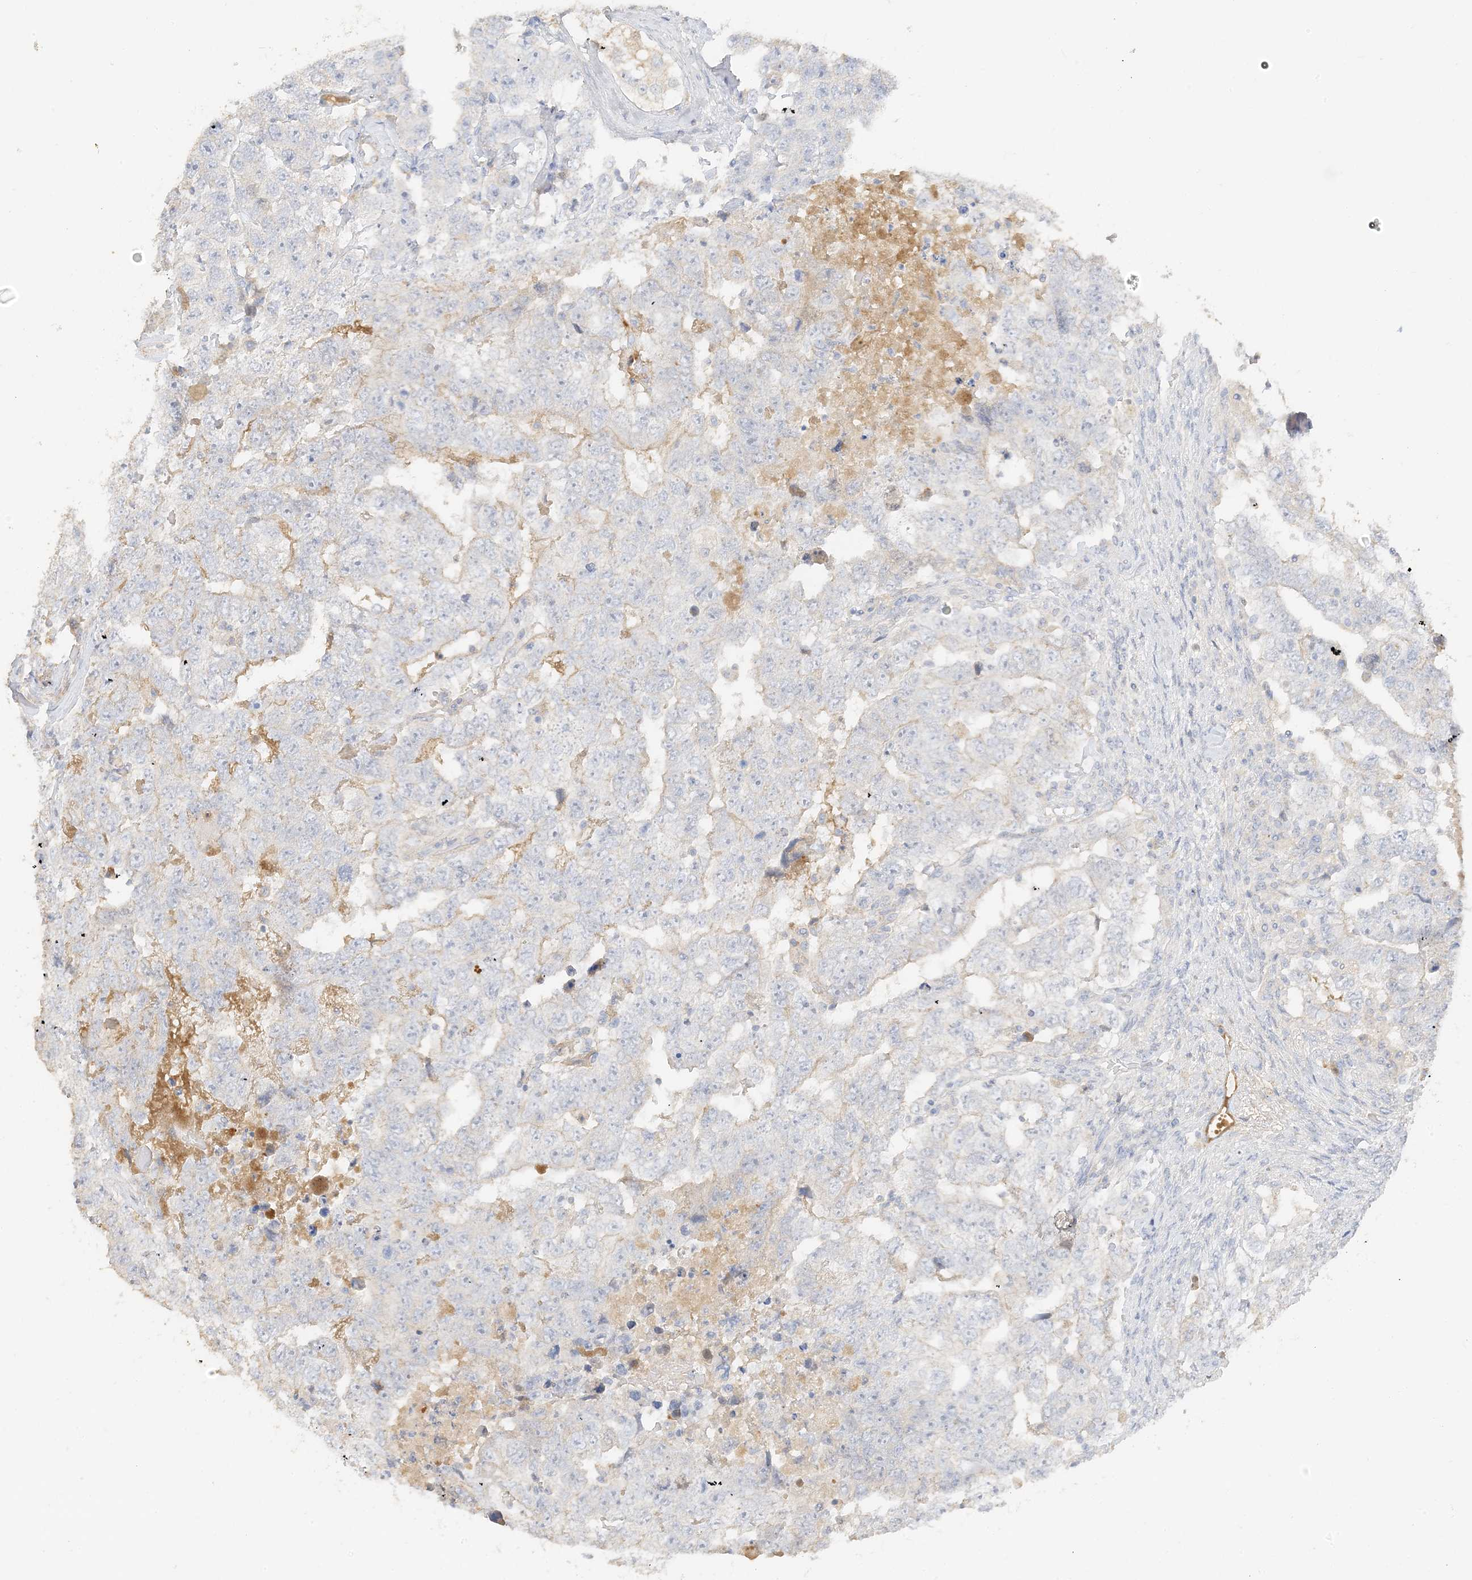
{"staining": {"intensity": "weak", "quantity": "<25%", "location": "cytoplasmic/membranous"}, "tissue": "testis cancer", "cell_type": "Tumor cells", "image_type": "cancer", "snomed": [{"axis": "morphology", "description": "Carcinoma, Embryonal, NOS"}, {"axis": "topography", "description": "Testis"}], "caption": "High magnification brightfield microscopy of testis cancer stained with DAB (brown) and counterstained with hematoxylin (blue): tumor cells show no significant staining.", "gene": "ZBTB41", "patient": {"sex": "male", "age": 36}}